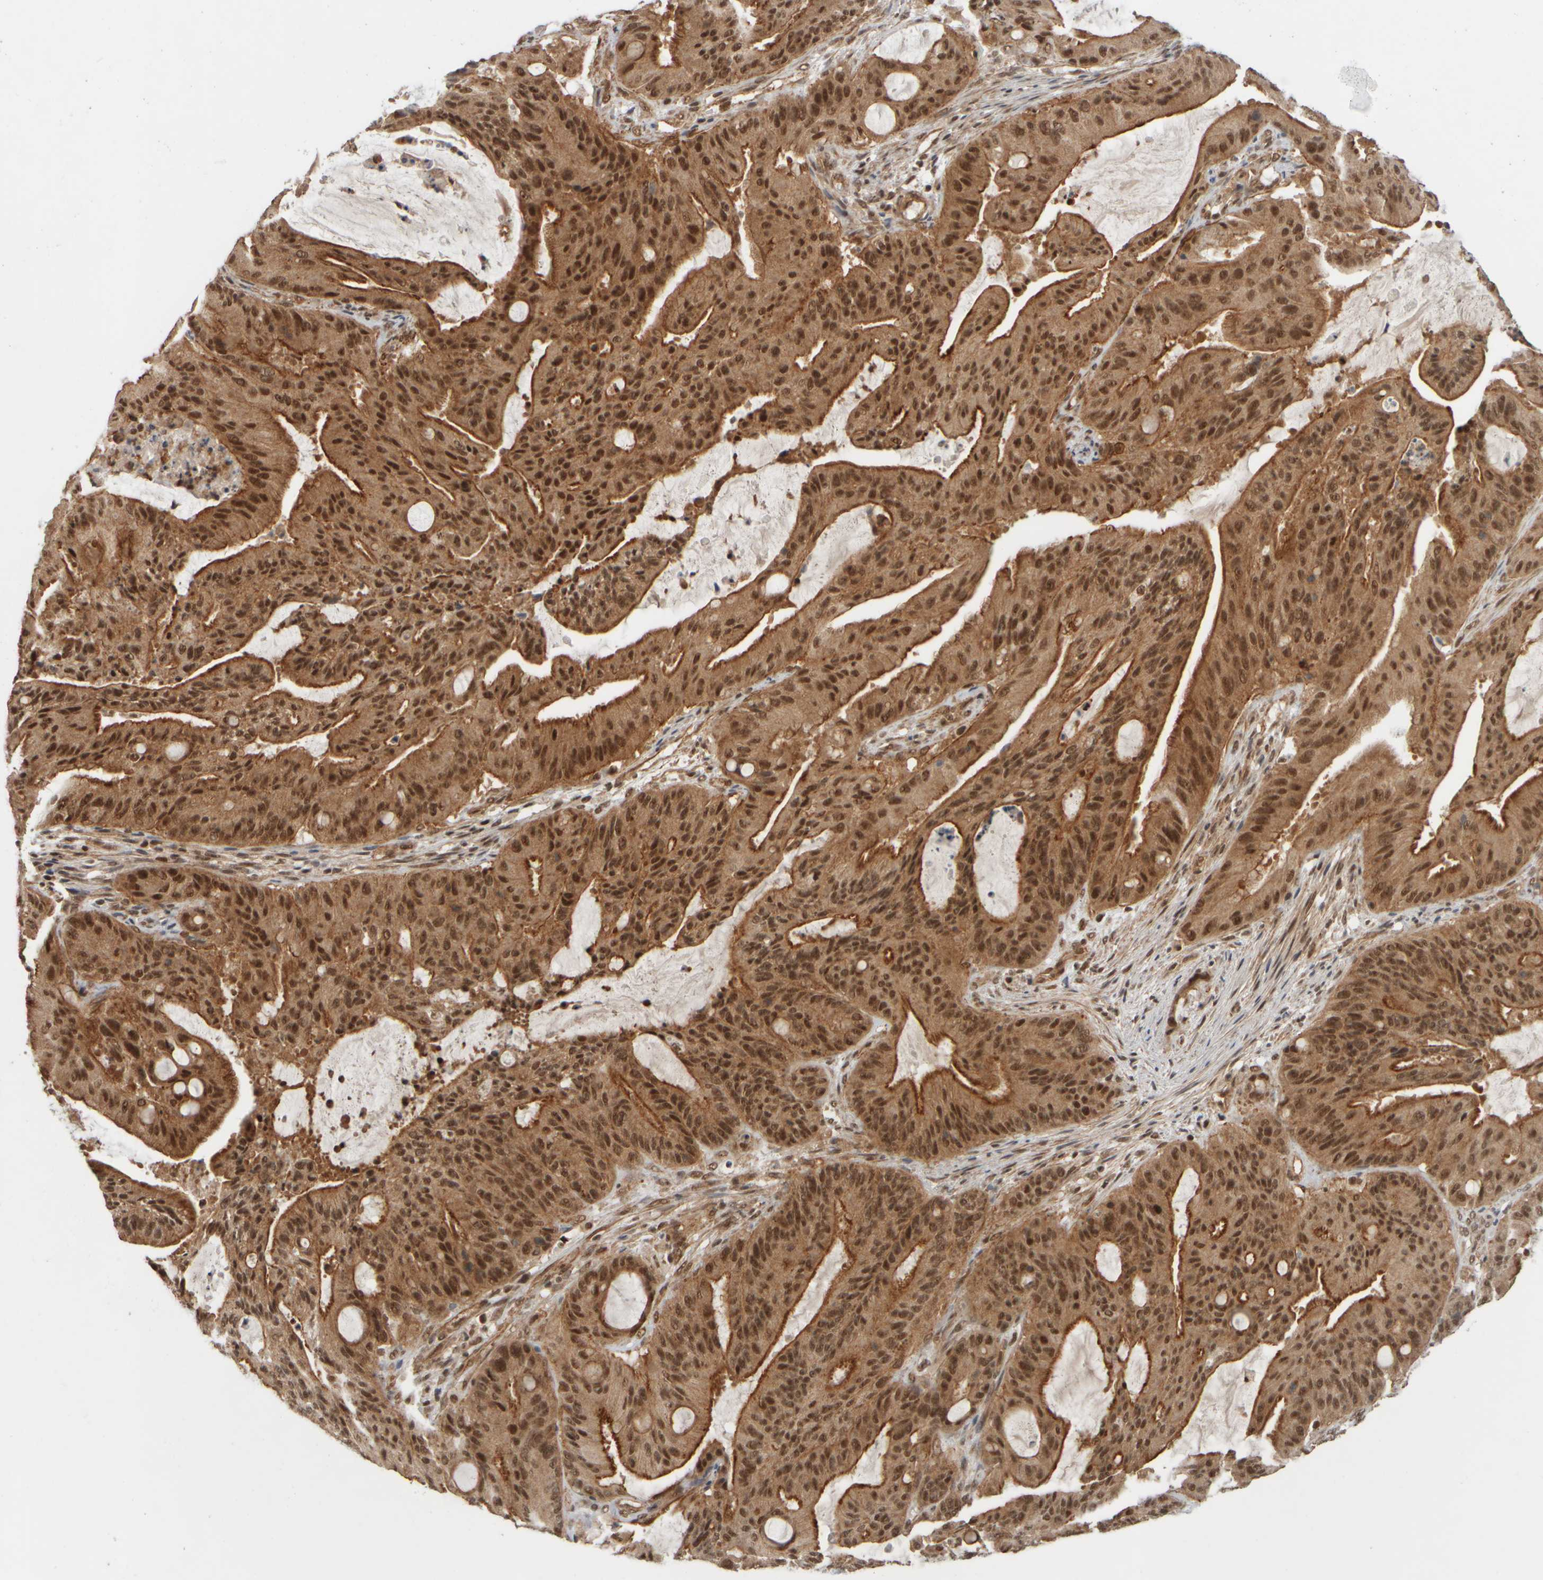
{"staining": {"intensity": "moderate", "quantity": ">75%", "location": "cytoplasmic/membranous,nuclear"}, "tissue": "liver cancer", "cell_type": "Tumor cells", "image_type": "cancer", "snomed": [{"axis": "morphology", "description": "Normal tissue, NOS"}, {"axis": "morphology", "description": "Cholangiocarcinoma"}, {"axis": "topography", "description": "Liver"}, {"axis": "topography", "description": "Peripheral nerve tissue"}], "caption": "IHC photomicrograph of neoplastic tissue: human cholangiocarcinoma (liver) stained using immunohistochemistry exhibits medium levels of moderate protein expression localized specifically in the cytoplasmic/membranous and nuclear of tumor cells, appearing as a cytoplasmic/membranous and nuclear brown color.", "gene": "SYNRG", "patient": {"sex": "female", "age": 73}}